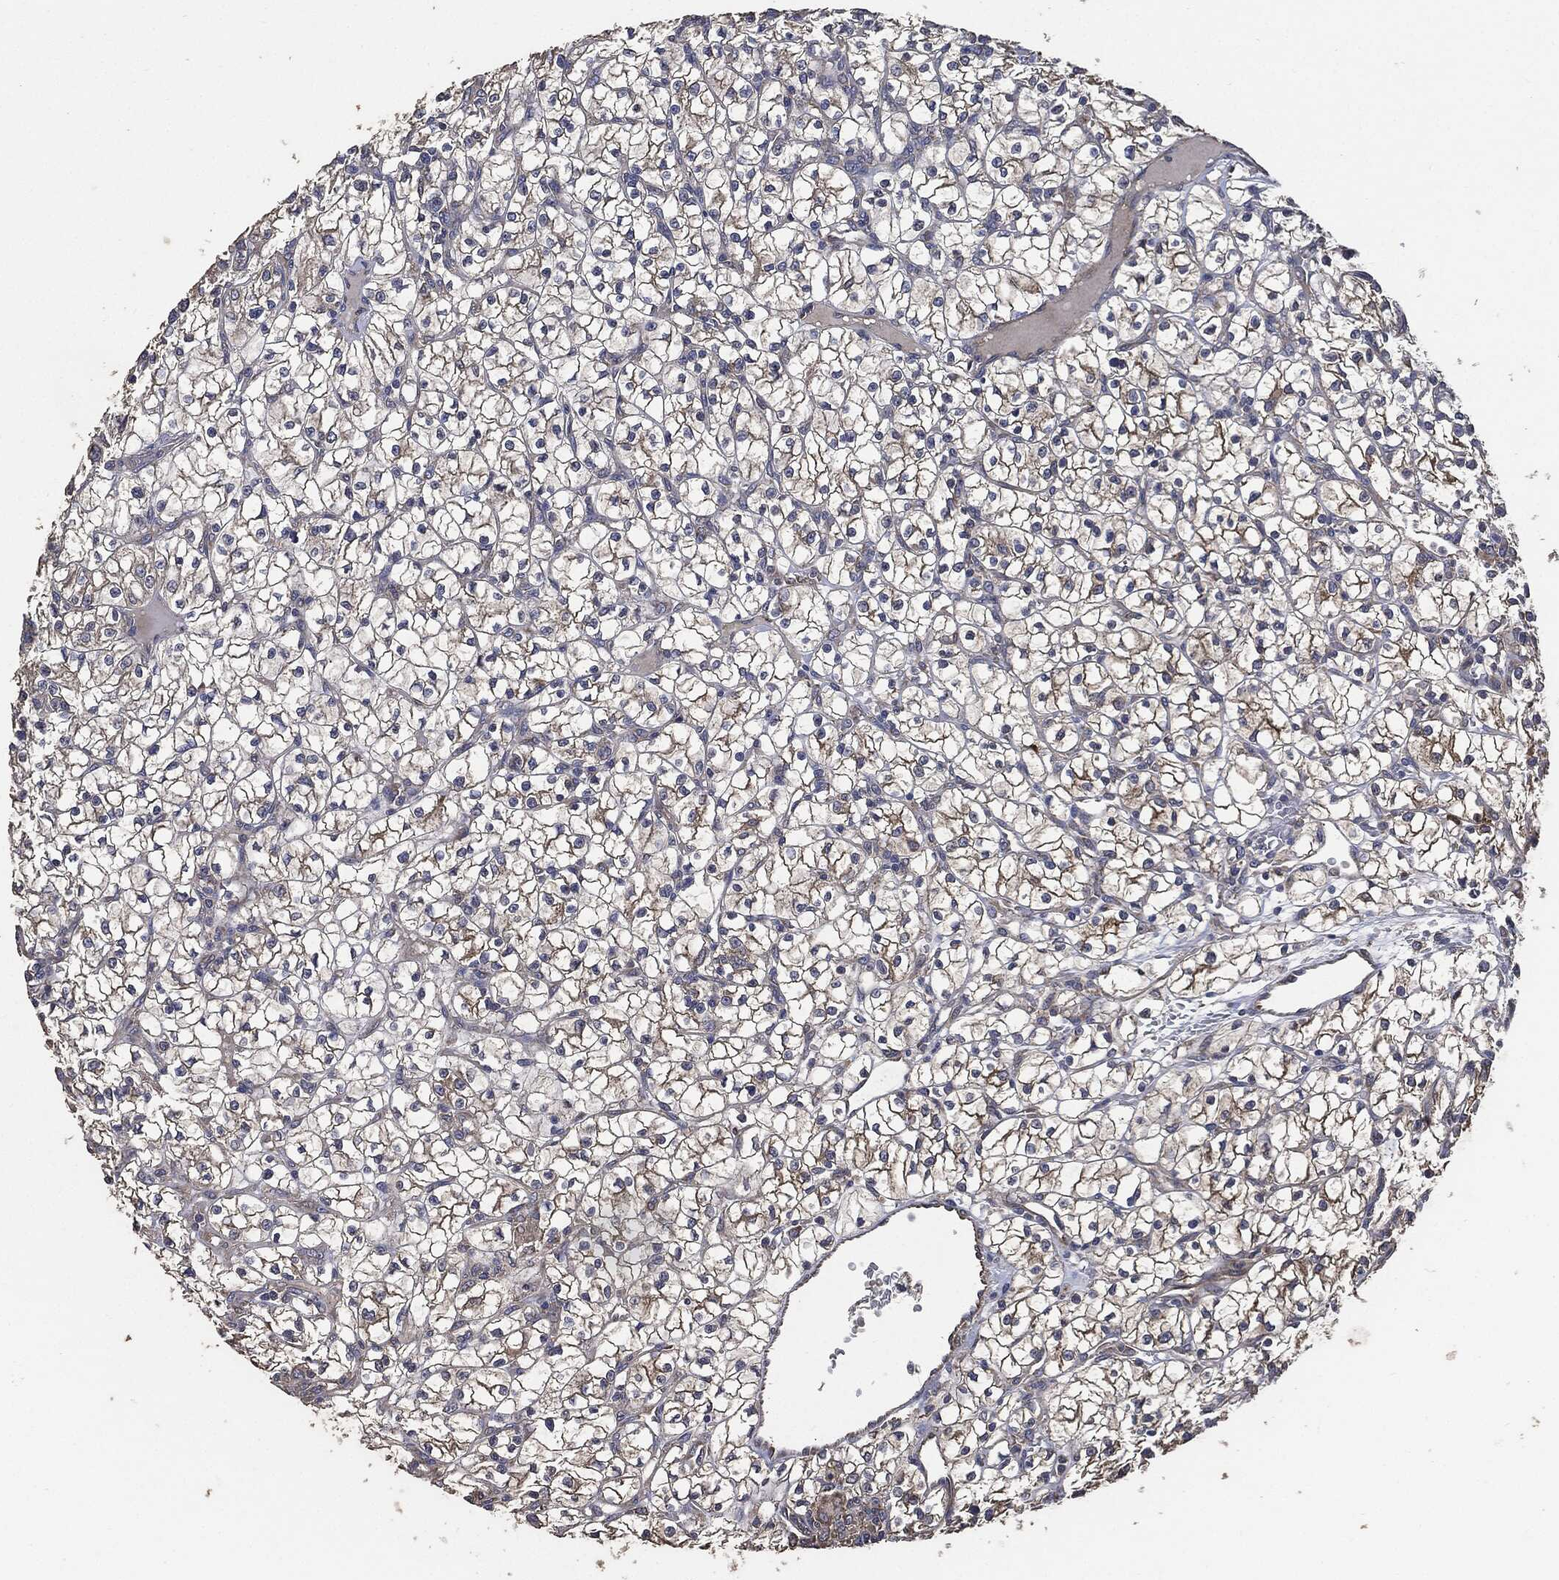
{"staining": {"intensity": "moderate", "quantity": "<25%", "location": "cytoplasmic/membranous"}, "tissue": "renal cancer", "cell_type": "Tumor cells", "image_type": "cancer", "snomed": [{"axis": "morphology", "description": "Adenocarcinoma, NOS"}, {"axis": "topography", "description": "Kidney"}], "caption": "Immunohistochemistry image of renal cancer stained for a protein (brown), which demonstrates low levels of moderate cytoplasmic/membranous positivity in about <25% of tumor cells.", "gene": "STK3", "patient": {"sex": "female", "age": 64}}